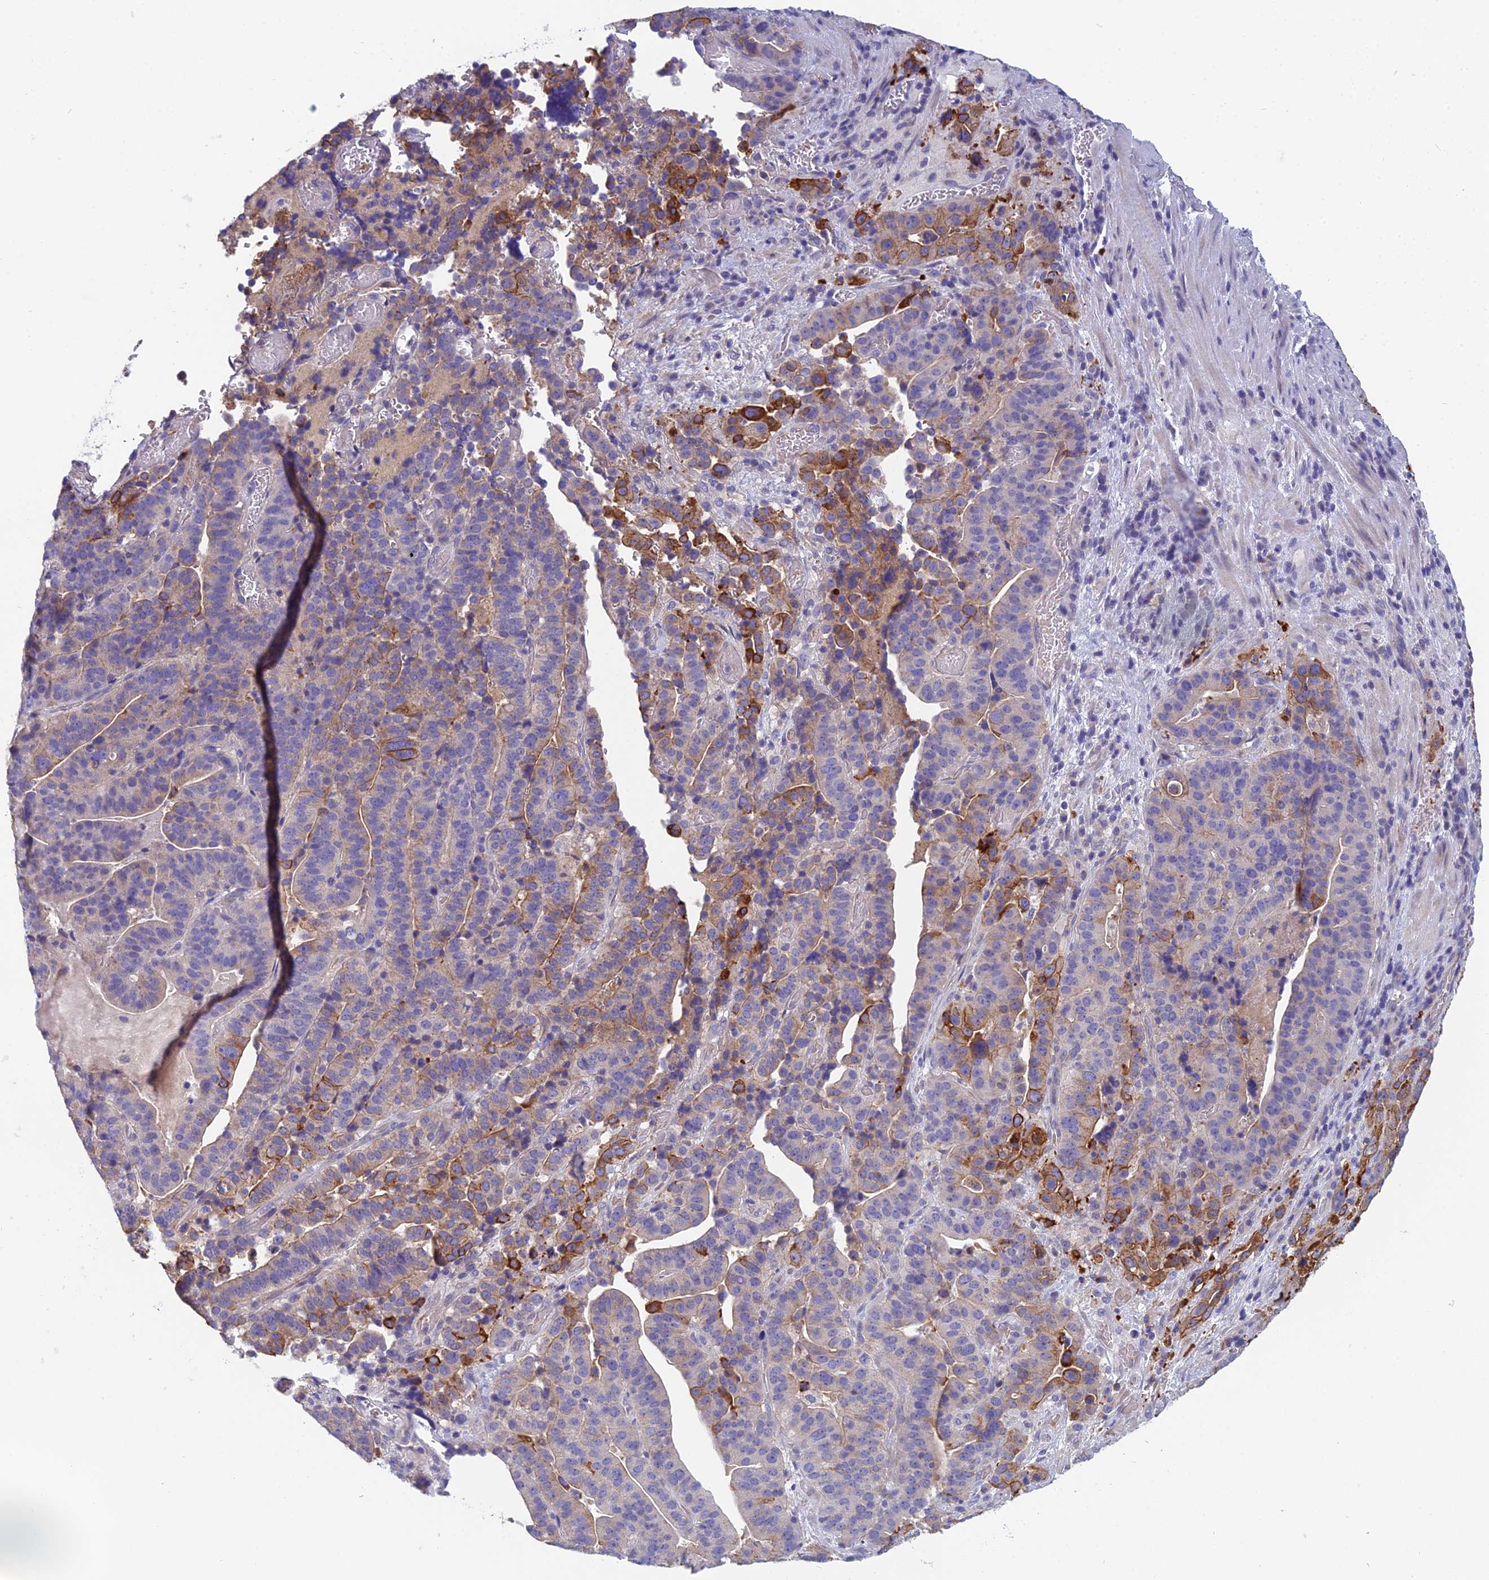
{"staining": {"intensity": "strong", "quantity": "<25%", "location": "cytoplasmic/membranous"}, "tissue": "stomach cancer", "cell_type": "Tumor cells", "image_type": "cancer", "snomed": [{"axis": "morphology", "description": "Adenocarcinoma, NOS"}, {"axis": "topography", "description": "Stomach"}], "caption": "About <25% of tumor cells in human adenocarcinoma (stomach) demonstrate strong cytoplasmic/membranous protein expression as visualized by brown immunohistochemical staining.", "gene": "RBM41", "patient": {"sex": "male", "age": 48}}